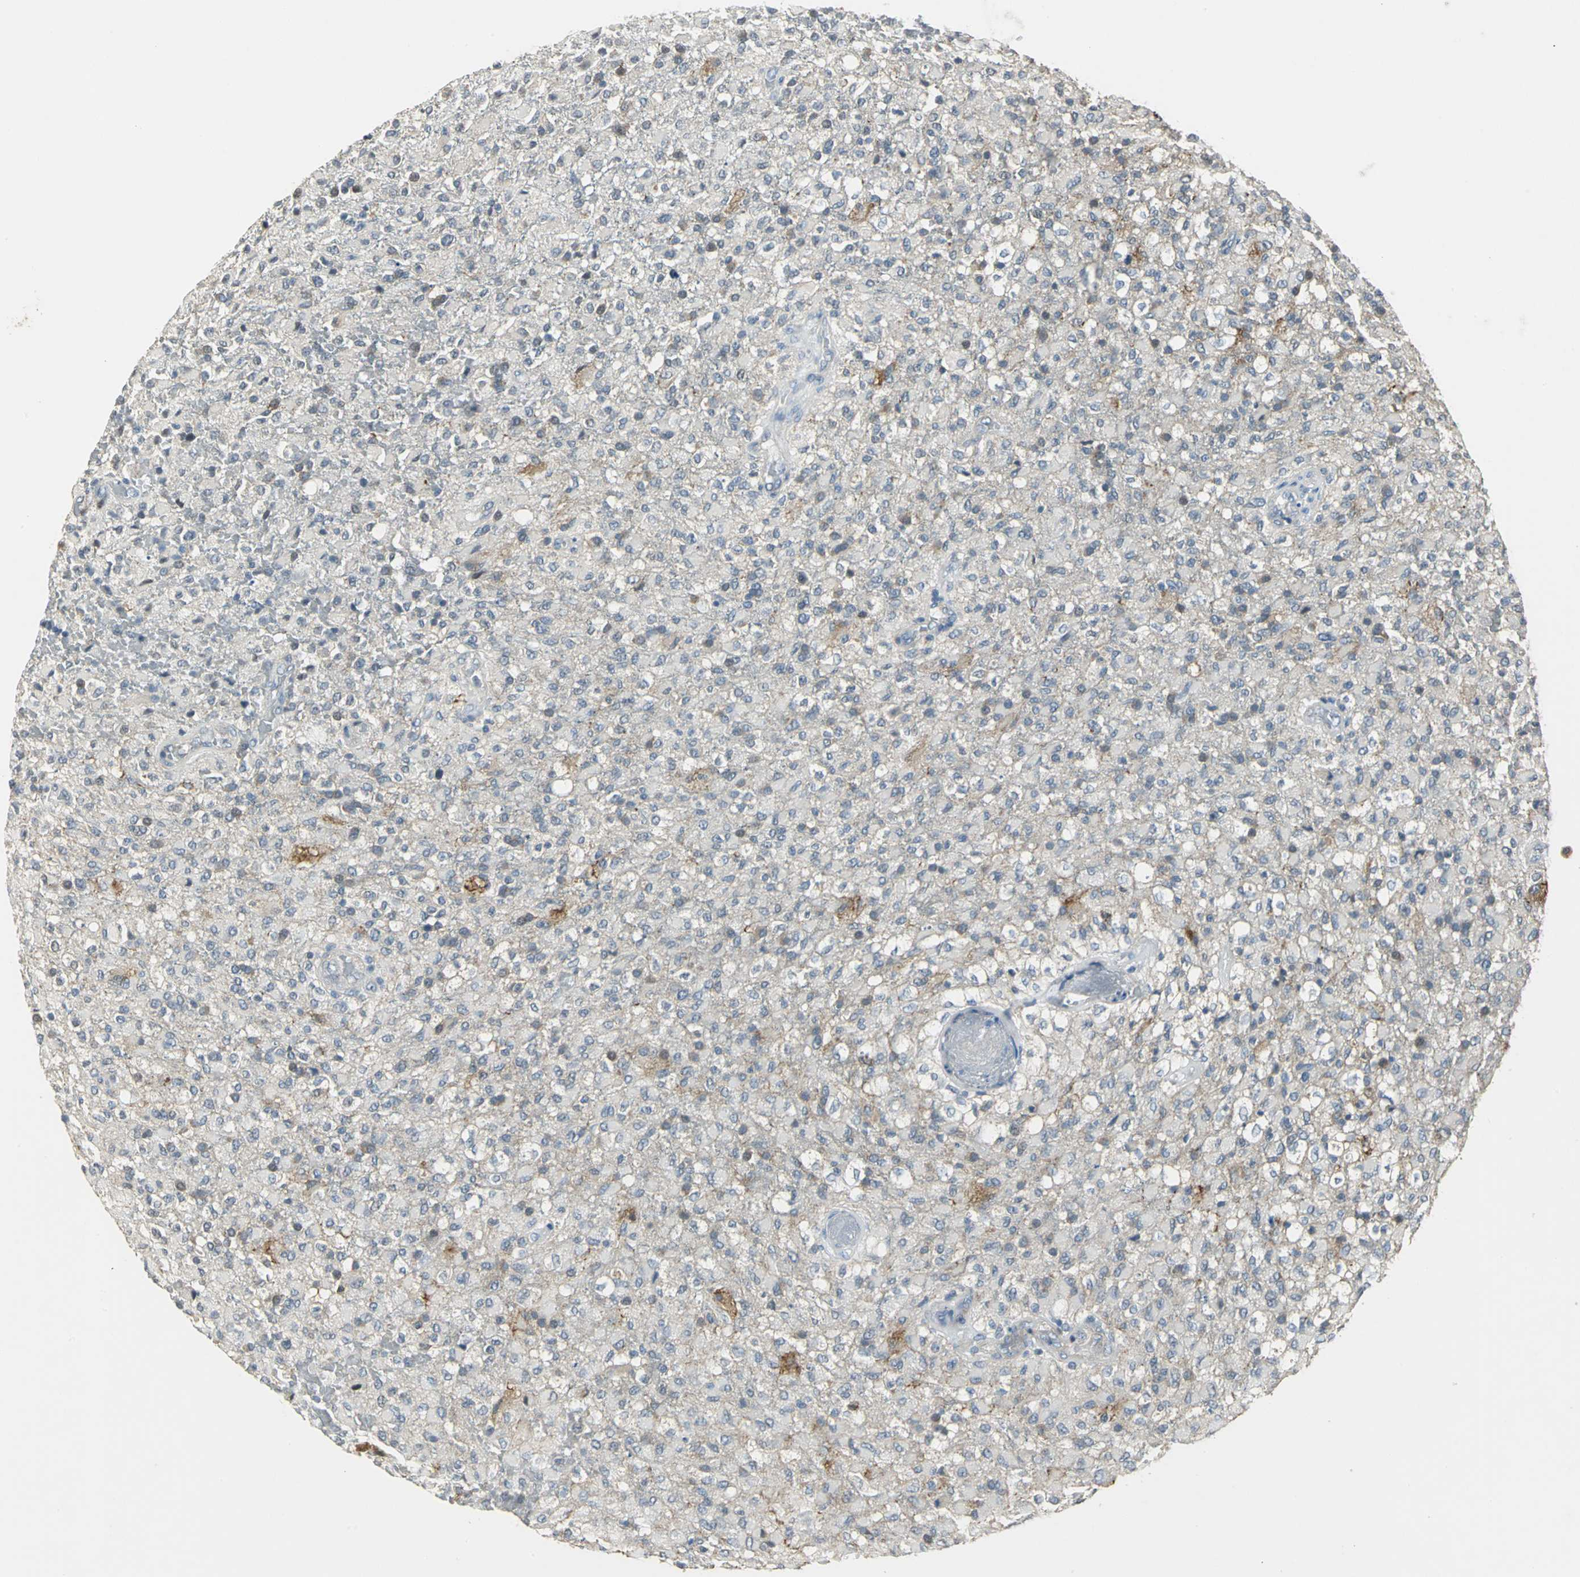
{"staining": {"intensity": "moderate", "quantity": "25%-75%", "location": "cytoplasmic/membranous"}, "tissue": "glioma", "cell_type": "Tumor cells", "image_type": "cancer", "snomed": [{"axis": "morphology", "description": "Glioma, malignant, High grade"}, {"axis": "topography", "description": "Brain"}], "caption": "The photomicrograph exhibits staining of malignant glioma (high-grade), revealing moderate cytoplasmic/membranous protein positivity (brown color) within tumor cells.", "gene": "JADE3", "patient": {"sex": "male", "age": 71}}